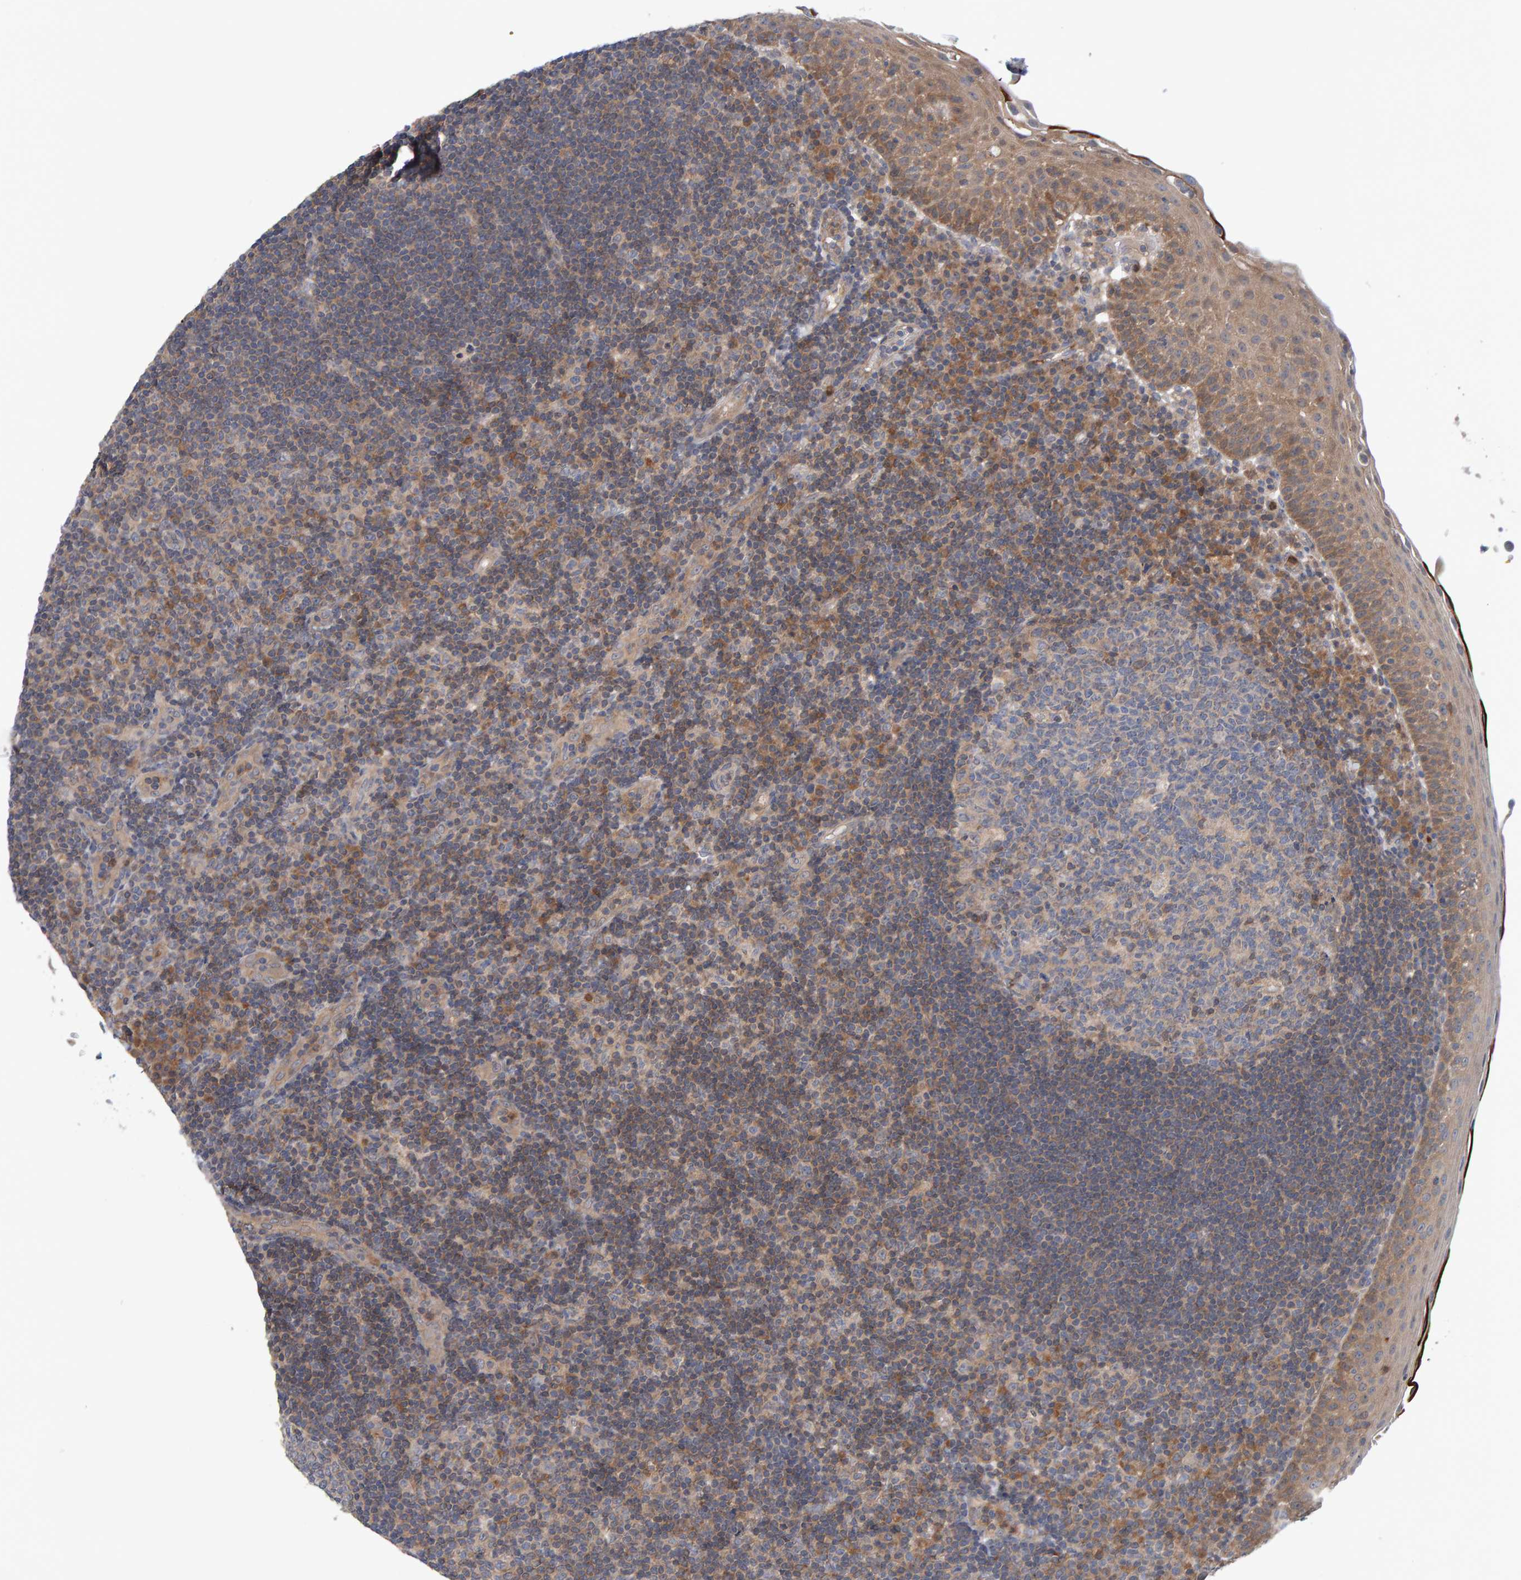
{"staining": {"intensity": "moderate", "quantity": "<25%", "location": "cytoplasmic/membranous"}, "tissue": "tonsil", "cell_type": "Germinal center cells", "image_type": "normal", "snomed": [{"axis": "morphology", "description": "Normal tissue, NOS"}, {"axis": "topography", "description": "Tonsil"}], "caption": "Germinal center cells display low levels of moderate cytoplasmic/membranous positivity in approximately <25% of cells in unremarkable human tonsil. (Brightfield microscopy of DAB IHC at high magnification).", "gene": "TATDN1", "patient": {"sex": "female", "age": 40}}